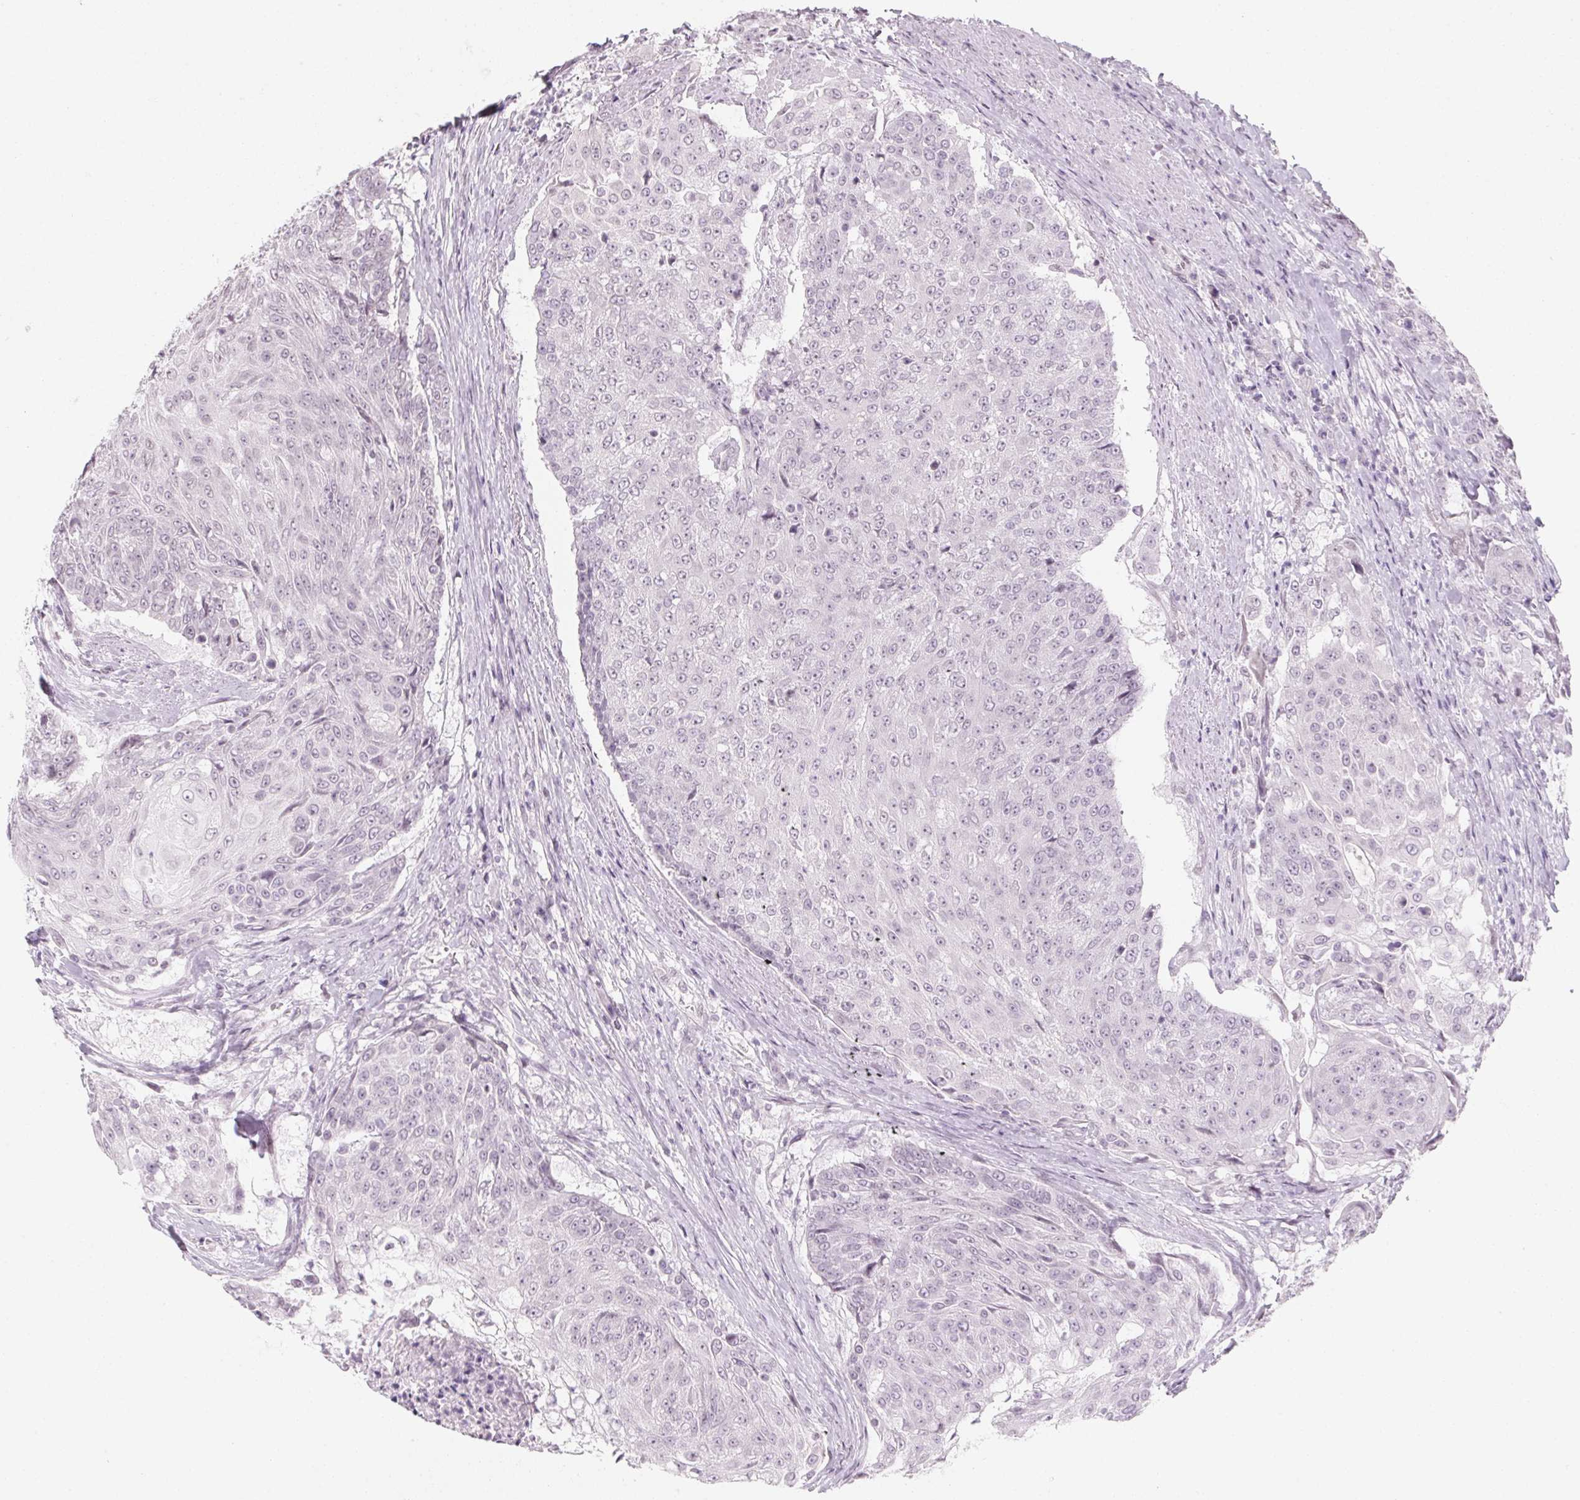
{"staining": {"intensity": "negative", "quantity": "none", "location": "none"}, "tissue": "urothelial cancer", "cell_type": "Tumor cells", "image_type": "cancer", "snomed": [{"axis": "morphology", "description": "Urothelial carcinoma, High grade"}, {"axis": "topography", "description": "Urinary bladder"}], "caption": "A high-resolution photomicrograph shows IHC staining of high-grade urothelial carcinoma, which displays no significant expression in tumor cells.", "gene": "KCNQ2", "patient": {"sex": "female", "age": 63}}